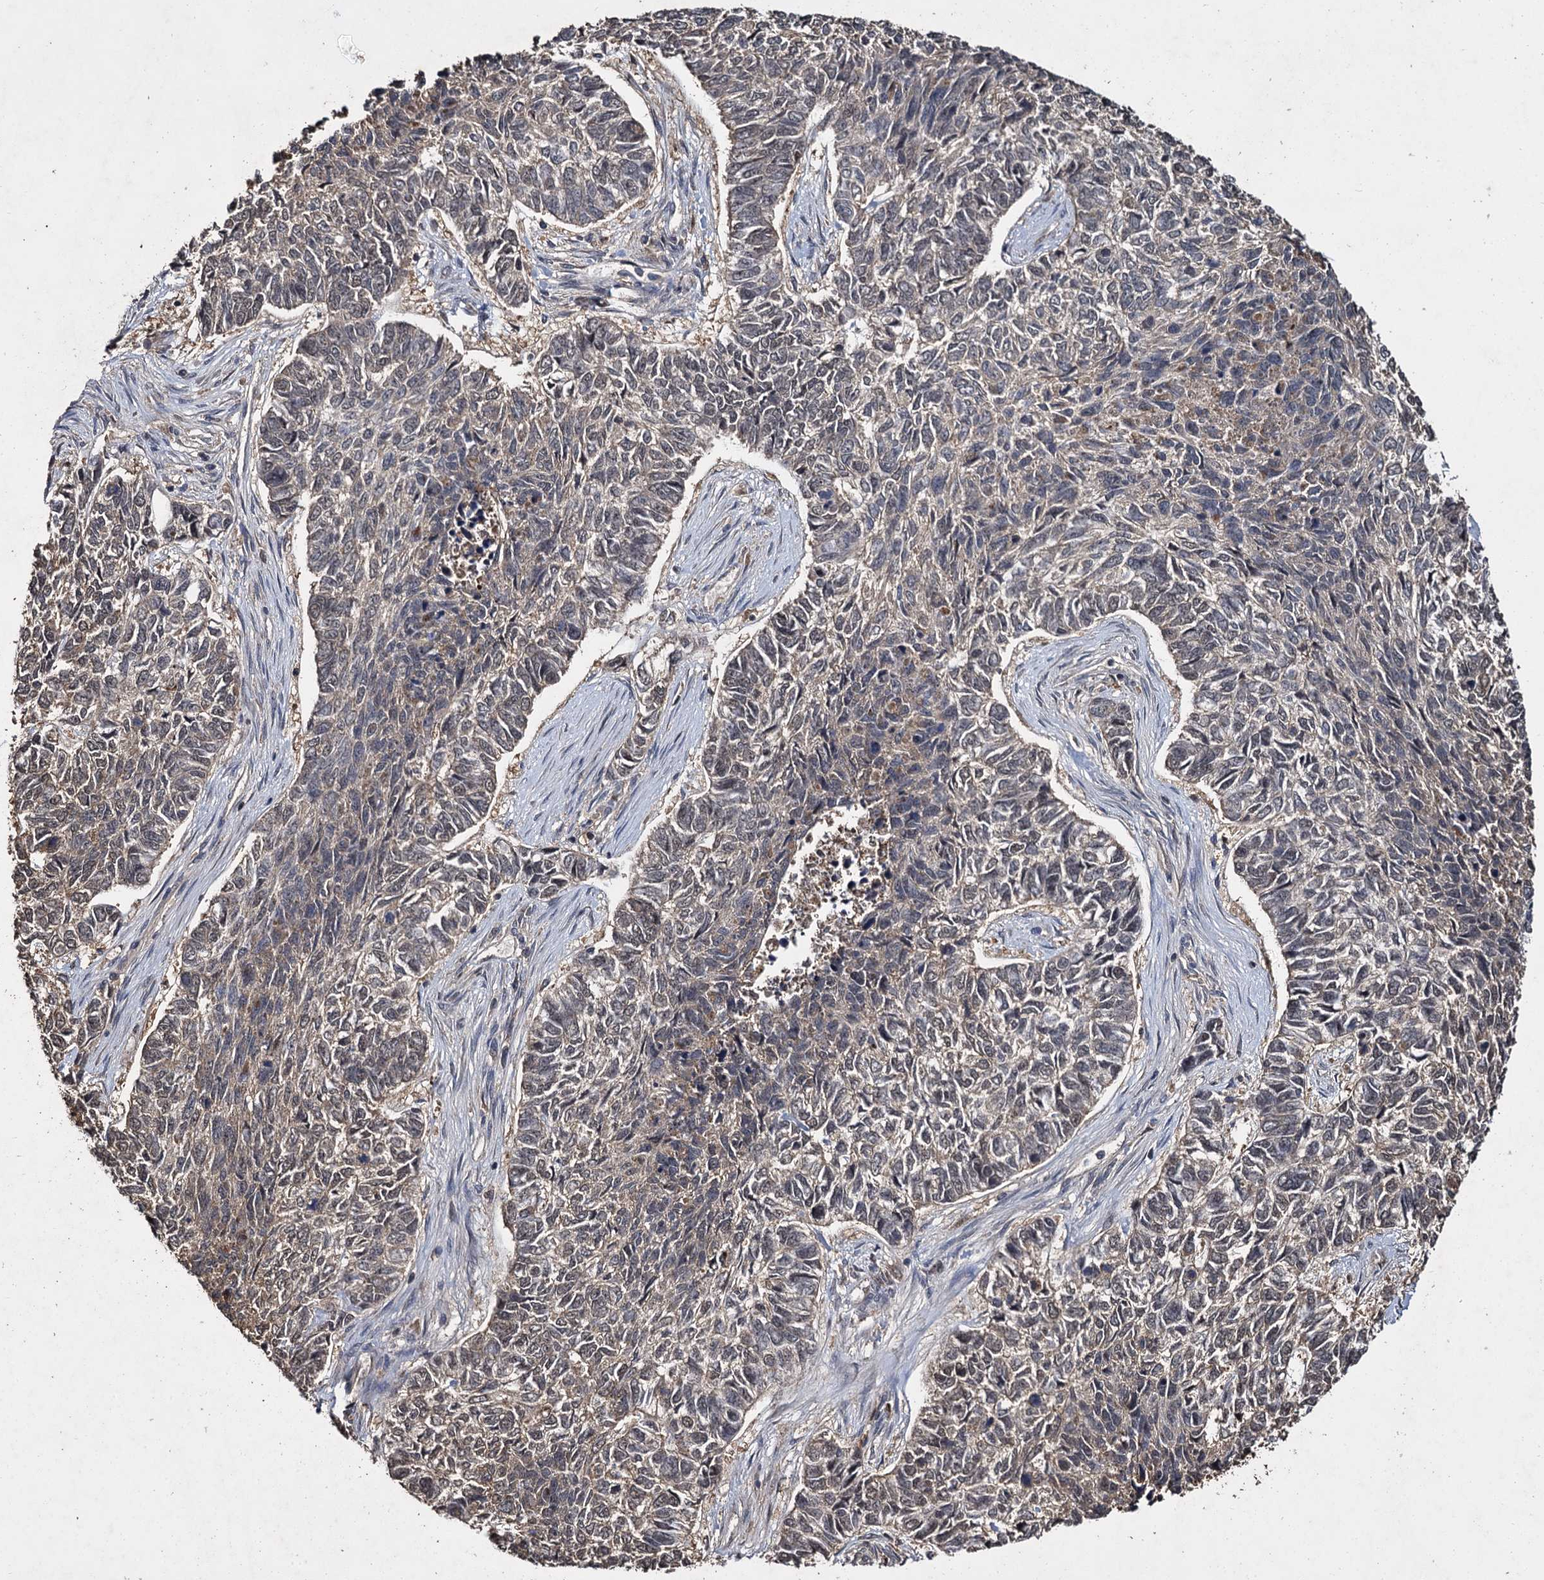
{"staining": {"intensity": "weak", "quantity": "25%-75%", "location": "cytoplasmic/membranous"}, "tissue": "skin cancer", "cell_type": "Tumor cells", "image_type": "cancer", "snomed": [{"axis": "morphology", "description": "Basal cell carcinoma"}, {"axis": "topography", "description": "Skin"}], "caption": "Human skin cancer (basal cell carcinoma) stained for a protein (brown) reveals weak cytoplasmic/membranous positive positivity in about 25%-75% of tumor cells.", "gene": "SLC46A3", "patient": {"sex": "female", "age": 65}}